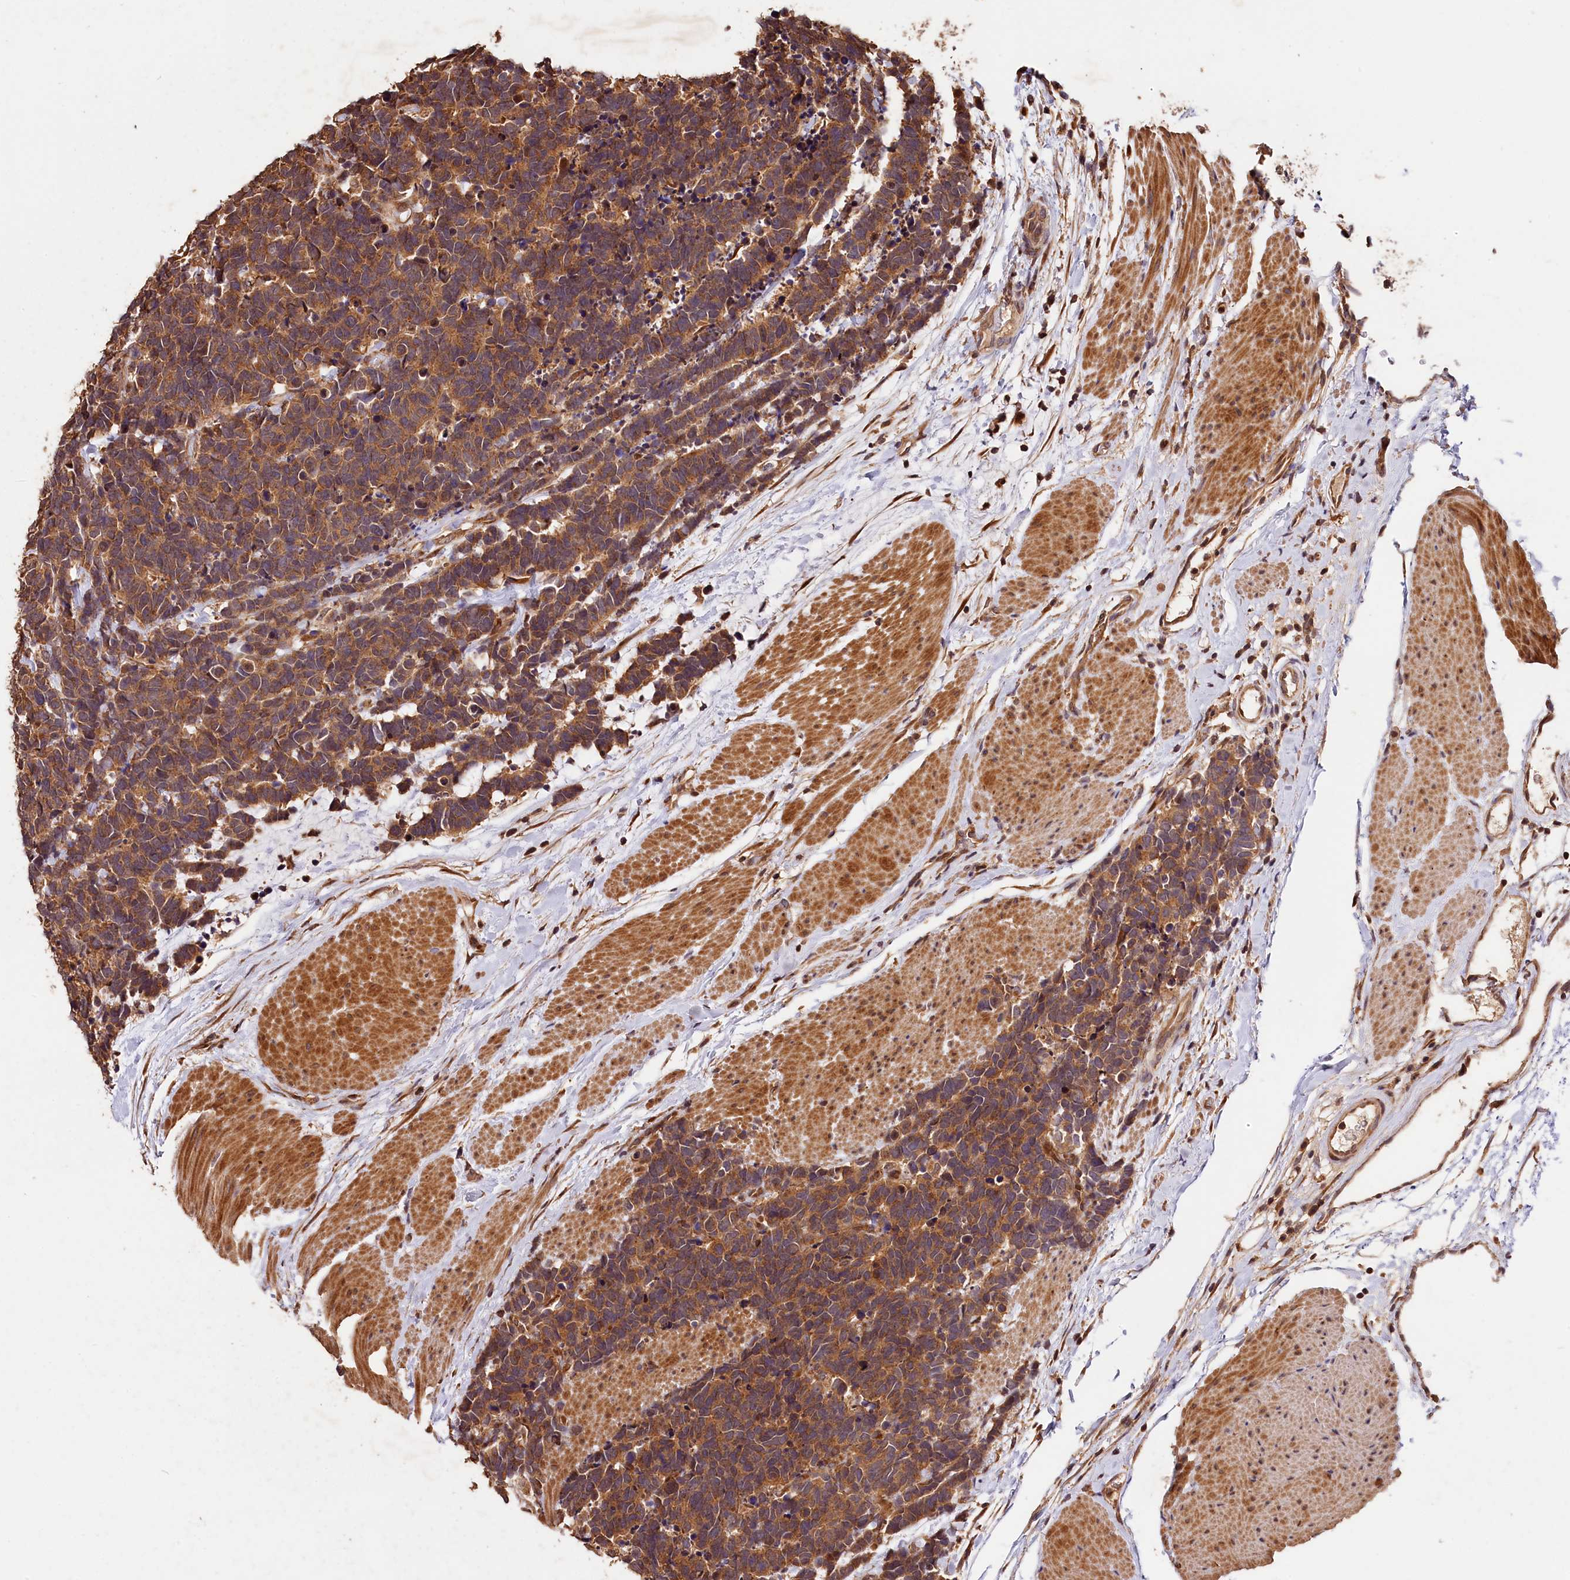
{"staining": {"intensity": "moderate", "quantity": ">75%", "location": "cytoplasmic/membranous"}, "tissue": "carcinoid", "cell_type": "Tumor cells", "image_type": "cancer", "snomed": [{"axis": "morphology", "description": "Carcinoma, NOS"}, {"axis": "morphology", "description": "Carcinoid, malignant, NOS"}, {"axis": "topography", "description": "Urinary bladder"}], "caption": "A micrograph showing moderate cytoplasmic/membranous expression in approximately >75% of tumor cells in carcinoid (malignant), as visualized by brown immunohistochemical staining.", "gene": "KPTN", "patient": {"sex": "male", "age": 57}}